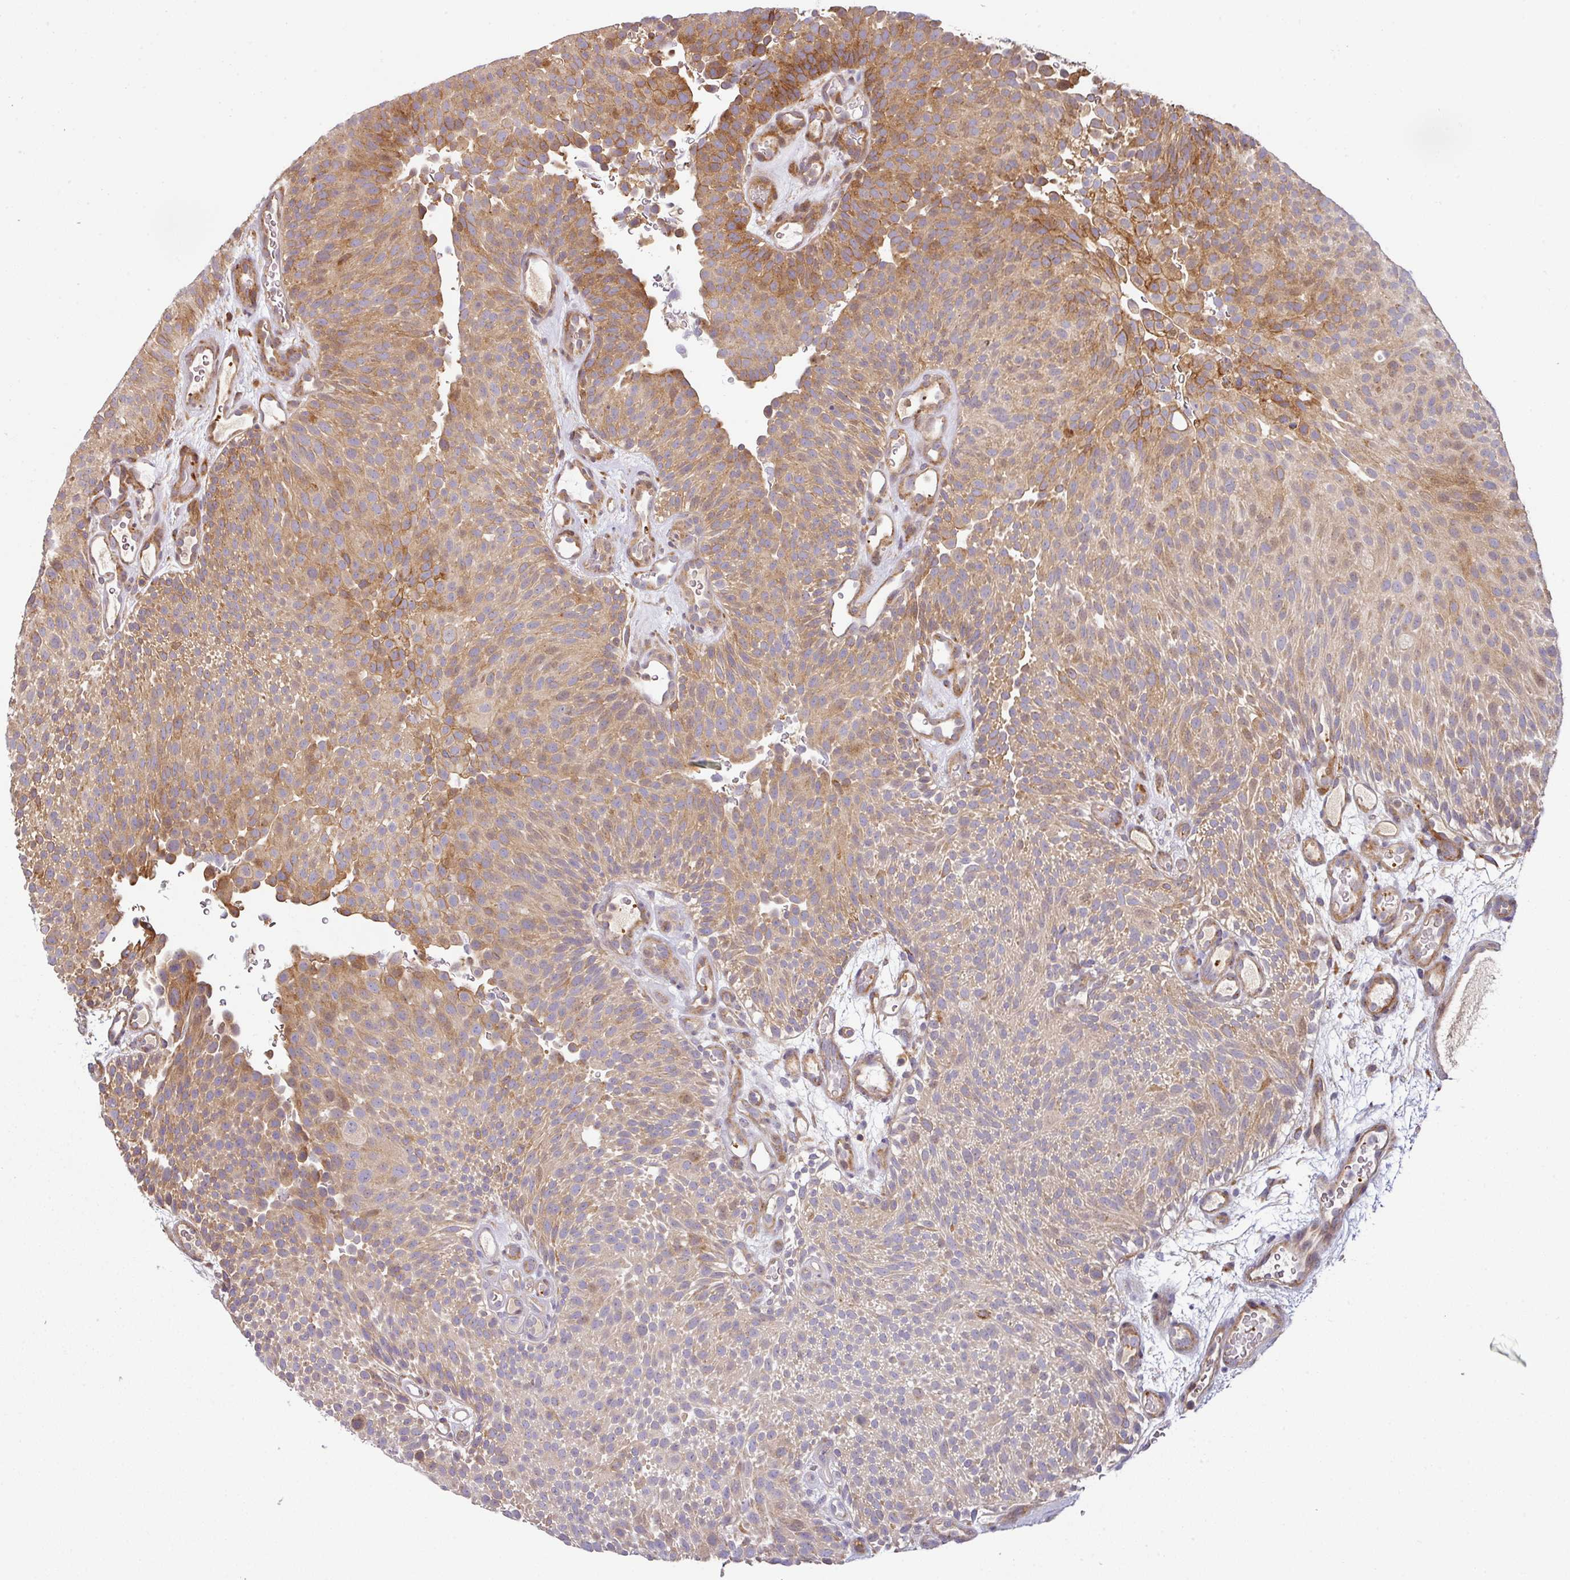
{"staining": {"intensity": "moderate", "quantity": "25%-75%", "location": "cytoplasmic/membranous"}, "tissue": "urothelial cancer", "cell_type": "Tumor cells", "image_type": "cancer", "snomed": [{"axis": "morphology", "description": "Urothelial carcinoma, Low grade"}, {"axis": "topography", "description": "Urinary bladder"}], "caption": "A histopathology image of human urothelial cancer stained for a protein shows moderate cytoplasmic/membranous brown staining in tumor cells.", "gene": "CASP2", "patient": {"sex": "male", "age": 78}}